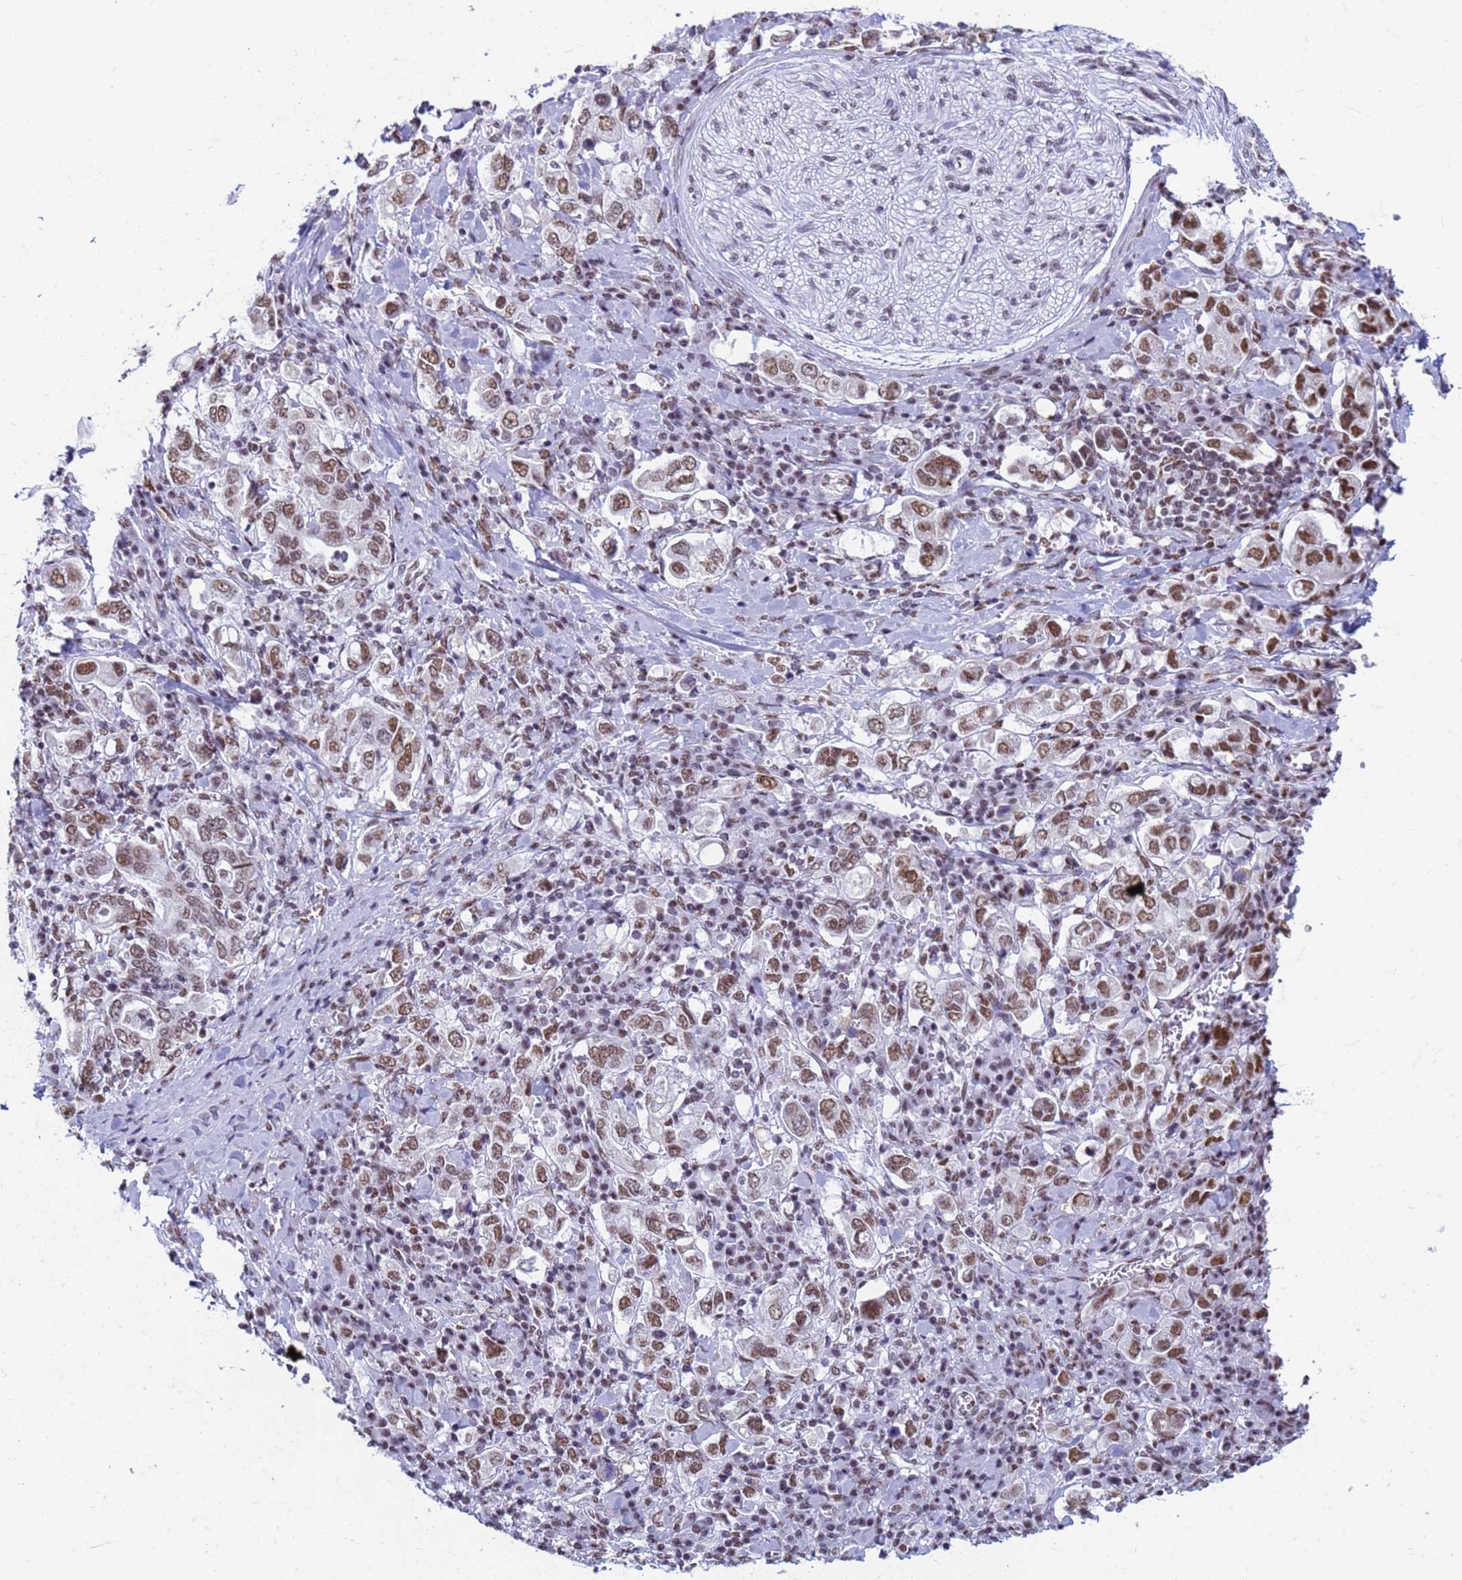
{"staining": {"intensity": "moderate", "quantity": ">75%", "location": "nuclear"}, "tissue": "stomach cancer", "cell_type": "Tumor cells", "image_type": "cancer", "snomed": [{"axis": "morphology", "description": "Adenocarcinoma, NOS"}, {"axis": "topography", "description": "Stomach, upper"}], "caption": "Protein staining reveals moderate nuclear staining in approximately >75% of tumor cells in stomach cancer. The staining was performed using DAB (3,3'-diaminobenzidine), with brown indicating positive protein expression. Nuclei are stained blue with hematoxylin.", "gene": "FAM170B", "patient": {"sex": "male", "age": 62}}